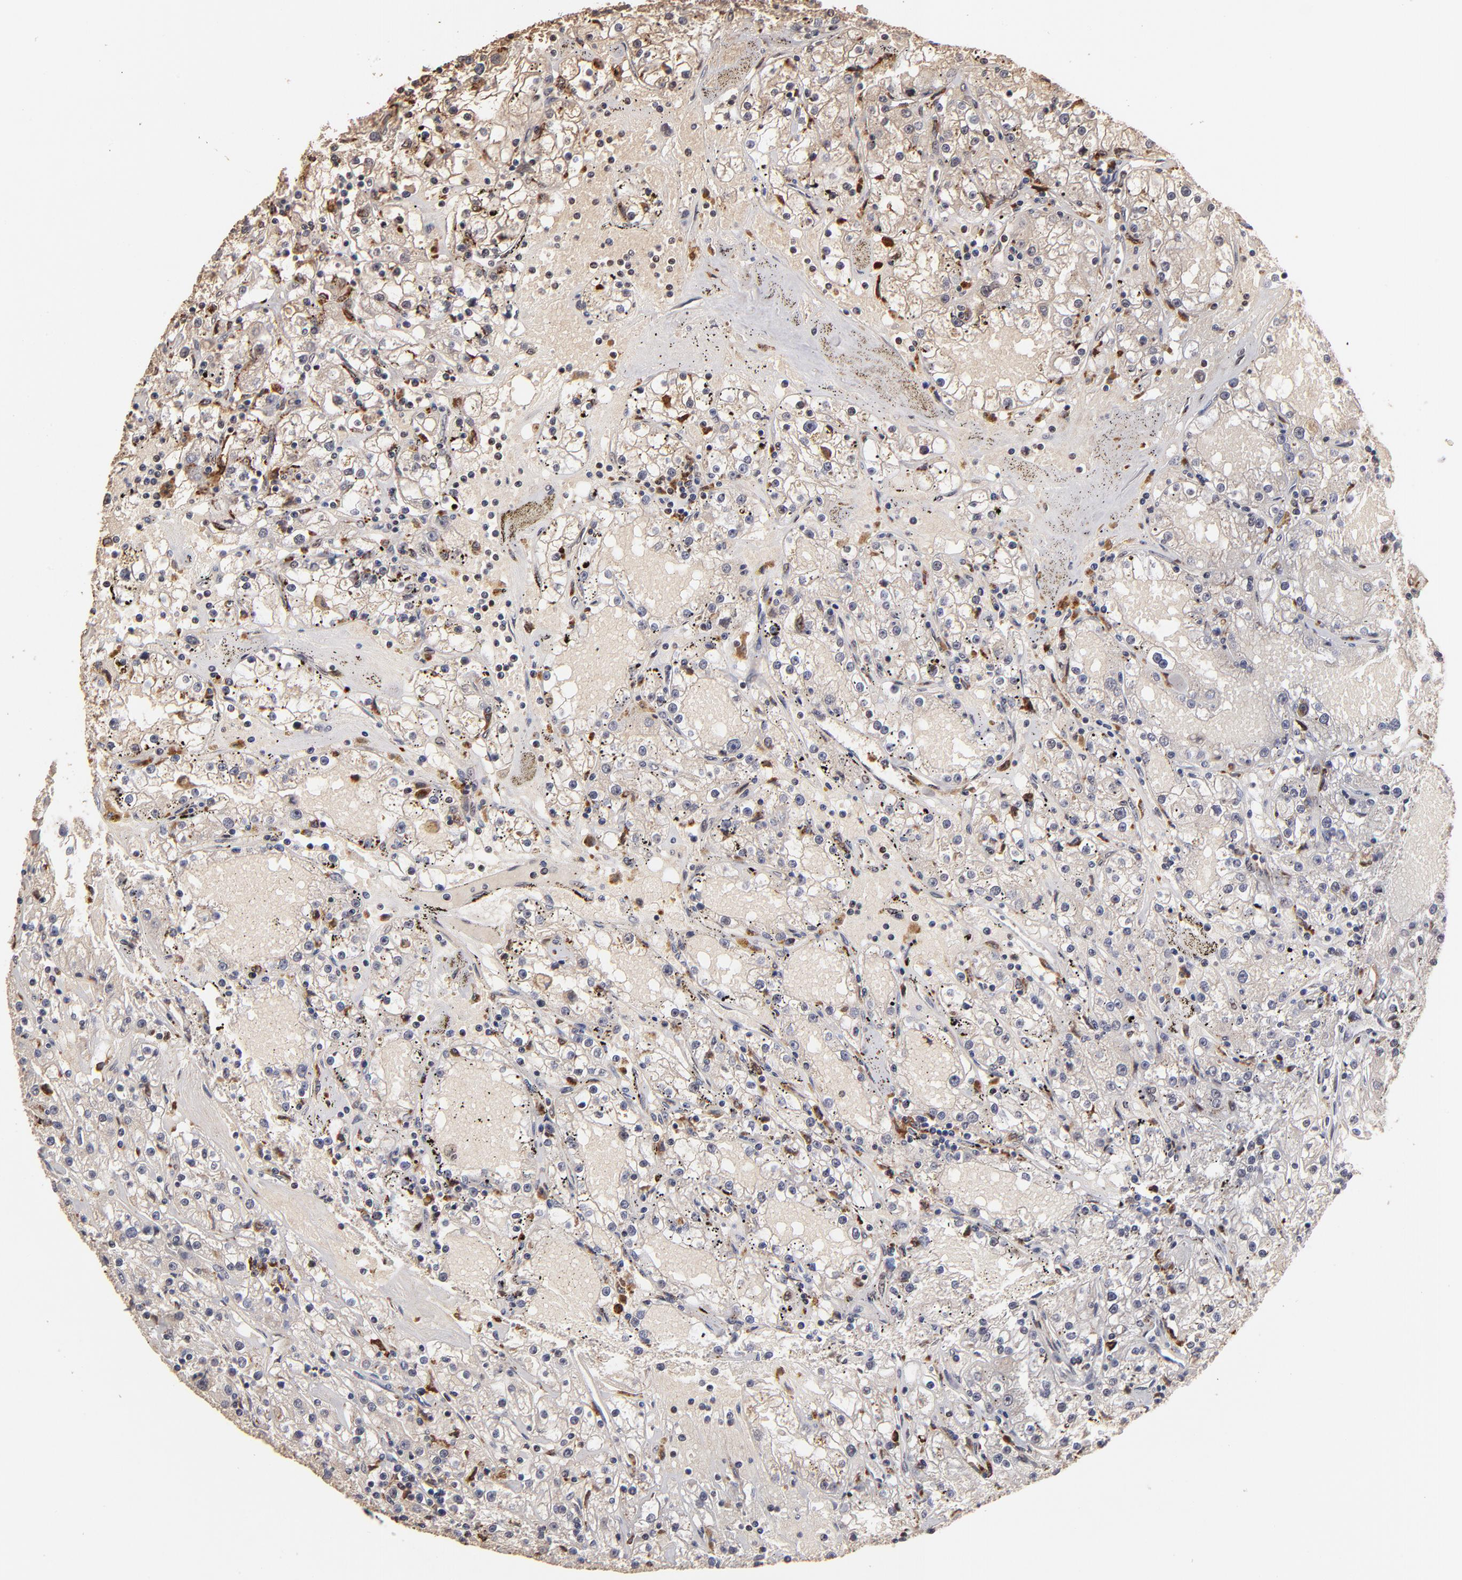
{"staining": {"intensity": "moderate", "quantity": "<25%", "location": "nuclear"}, "tissue": "renal cancer", "cell_type": "Tumor cells", "image_type": "cancer", "snomed": [{"axis": "morphology", "description": "Adenocarcinoma, NOS"}, {"axis": "topography", "description": "Kidney"}], "caption": "Tumor cells exhibit low levels of moderate nuclear staining in approximately <25% of cells in renal adenocarcinoma.", "gene": "ZNF146", "patient": {"sex": "male", "age": 56}}